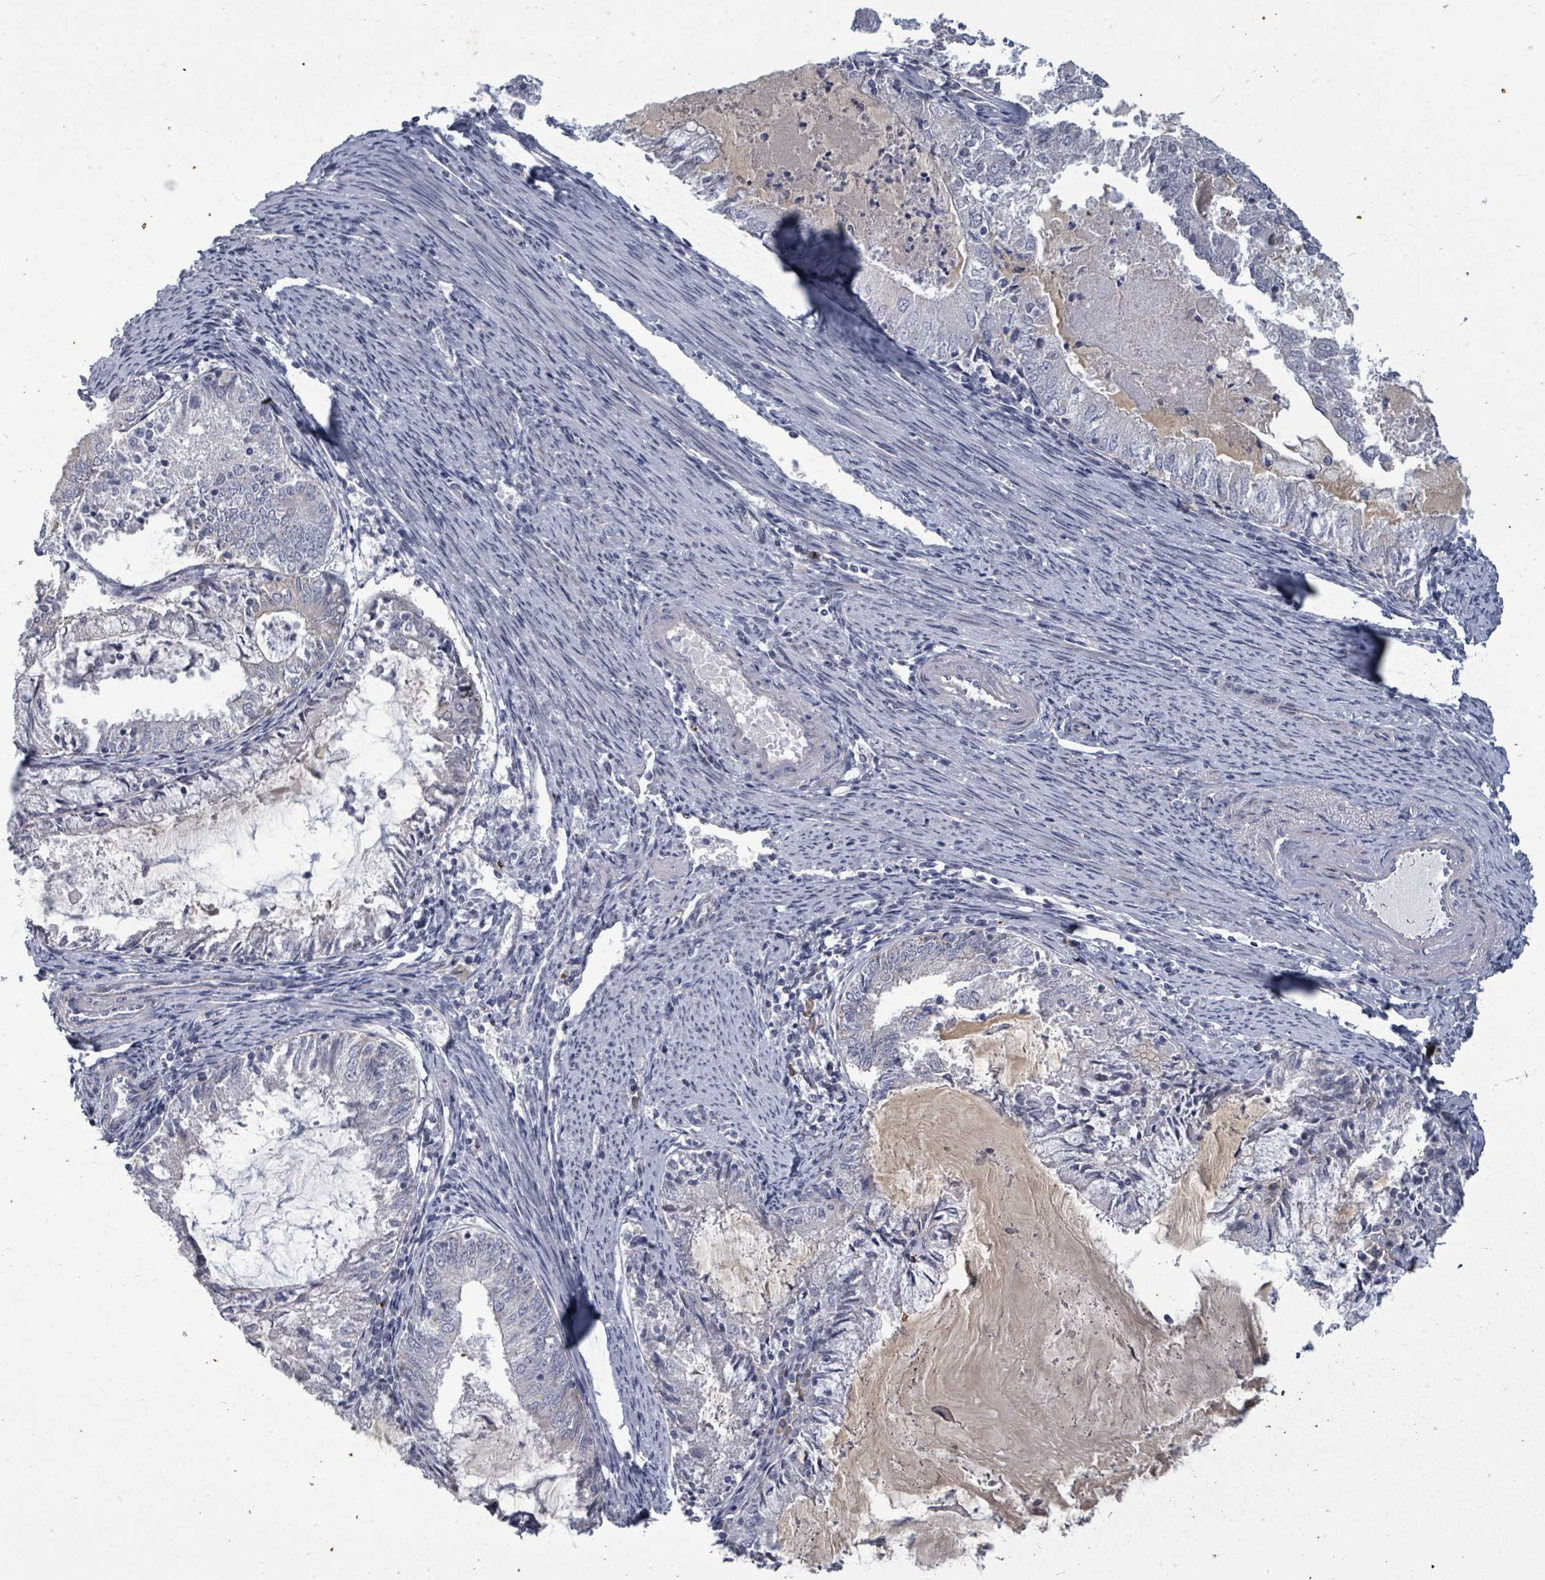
{"staining": {"intensity": "negative", "quantity": "none", "location": "none"}, "tissue": "endometrial cancer", "cell_type": "Tumor cells", "image_type": "cancer", "snomed": [{"axis": "morphology", "description": "Adenocarcinoma, NOS"}, {"axis": "topography", "description": "Endometrium"}], "caption": "Endometrial cancer was stained to show a protein in brown. There is no significant staining in tumor cells.", "gene": "ASB12", "patient": {"sex": "female", "age": 57}}